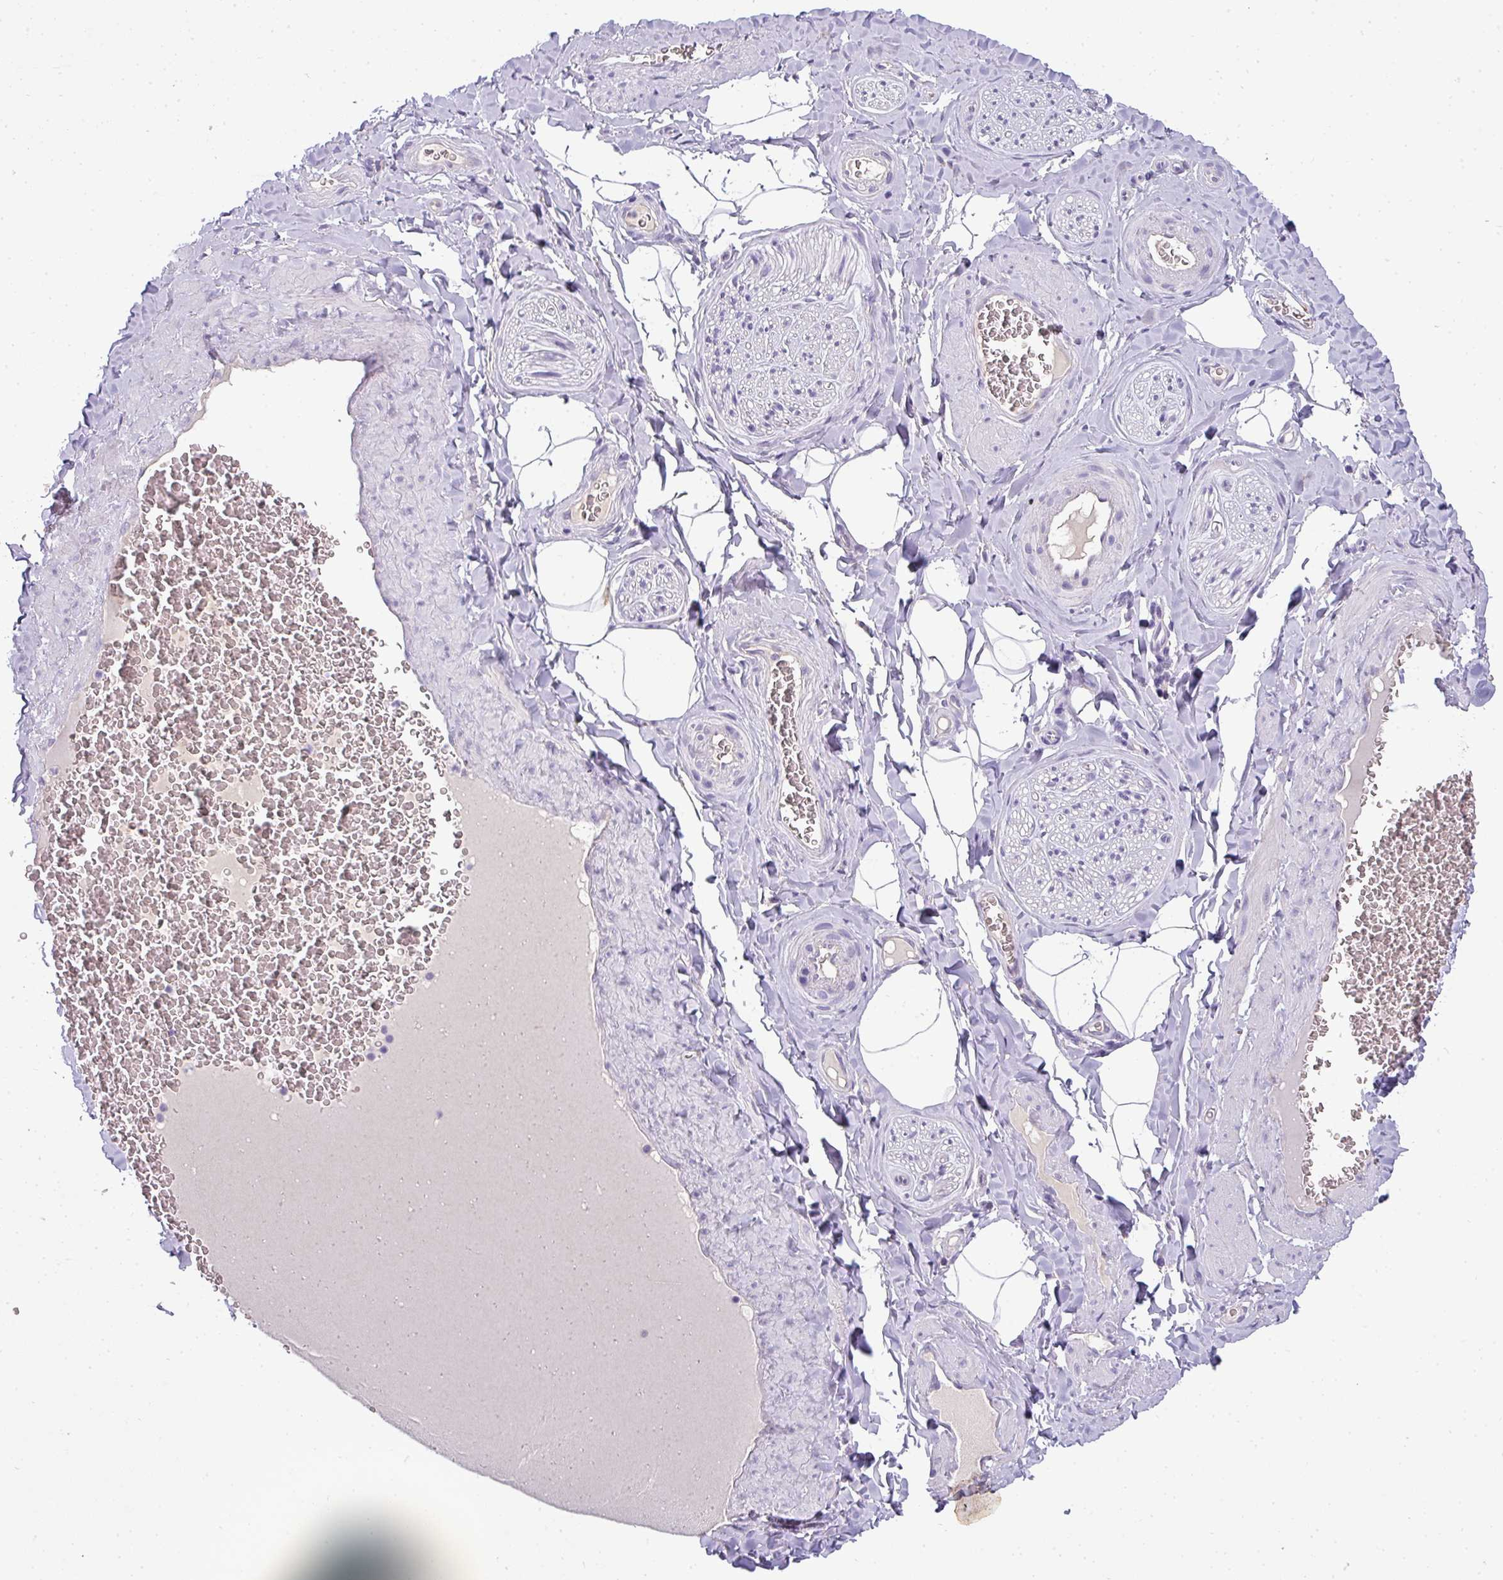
{"staining": {"intensity": "negative", "quantity": "none", "location": "none"}, "tissue": "adipose tissue", "cell_type": "Adipocytes", "image_type": "normal", "snomed": [{"axis": "morphology", "description": "Normal tissue, NOS"}, {"axis": "topography", "description": "Soft tissue"}, {"axis": "topography", "description": "Adipose tissue"}, {"axis": "topography", "description": "Vascular tissue"}, {"axis": "topography", "description": "Peripheral nerve tissue"}], "caption": "An image of human adipose tissue is negative for staining in adipocytes. (DAB (3,3'-diaminobenzidine) IHC, high magnification).", "gene": "ASXL3", "patient": {"sex": "male", "age": 46}}